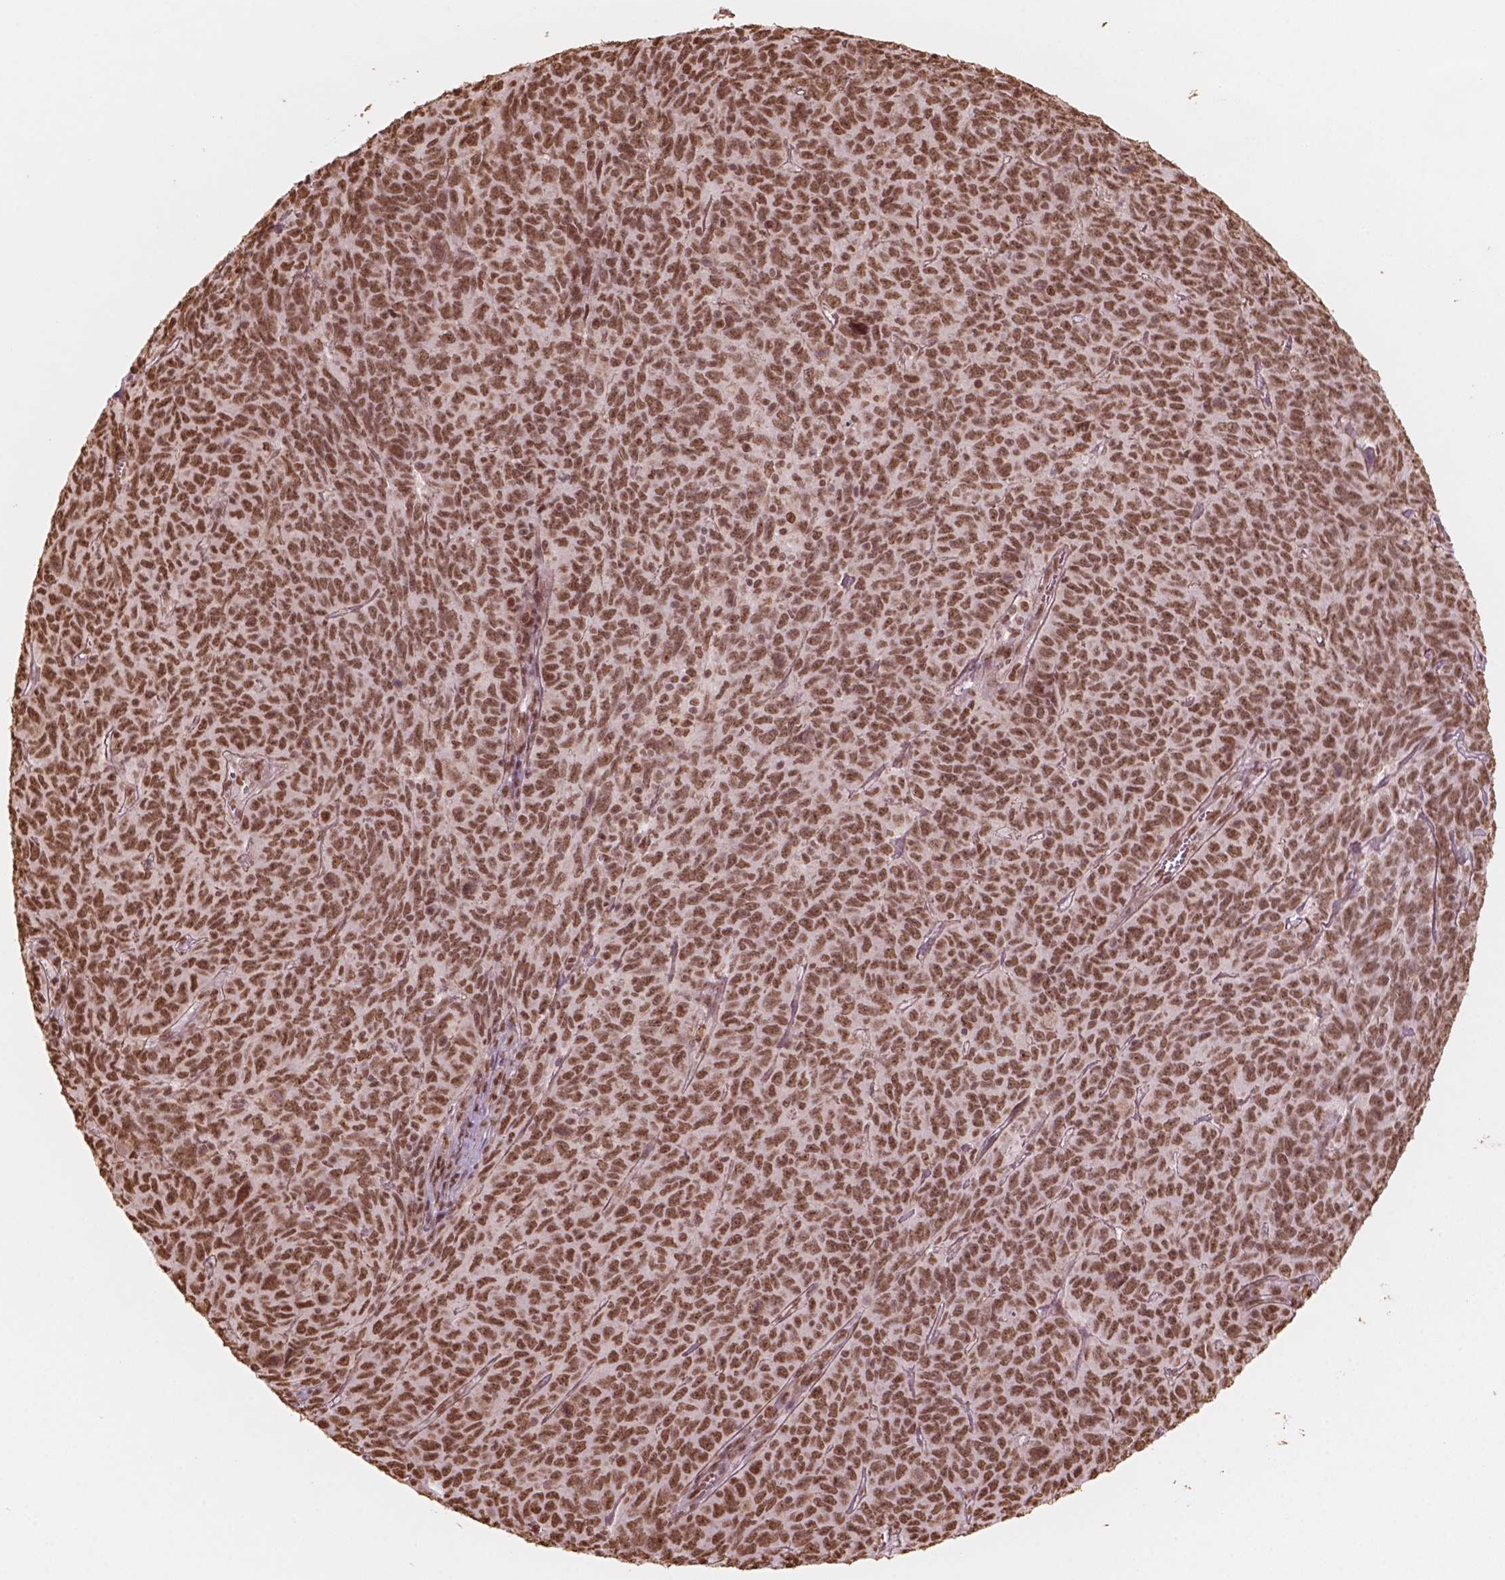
{"staining": {"intensity": "moderate", "quantity": ">75%", "location": "nuclear"}, "tissue": "skin cancer", "cell_type": "Tumor cells", "image_type": "cancer", "snomed": [{"axis": "morphology", "description": "Squamous cell carcinoma, NOS"}, {"axis": "topography", "description": "Skin"}, {"axis": "topography", "description": "Anal"}], "caption": "Skin squamous cell carcinoma stained with immunohistochemistry reveals moderate nuclear staining in about >75% of tumor cells.", "gene": "GTF3C5", "patient": {"sex": "female", "age": 51}}